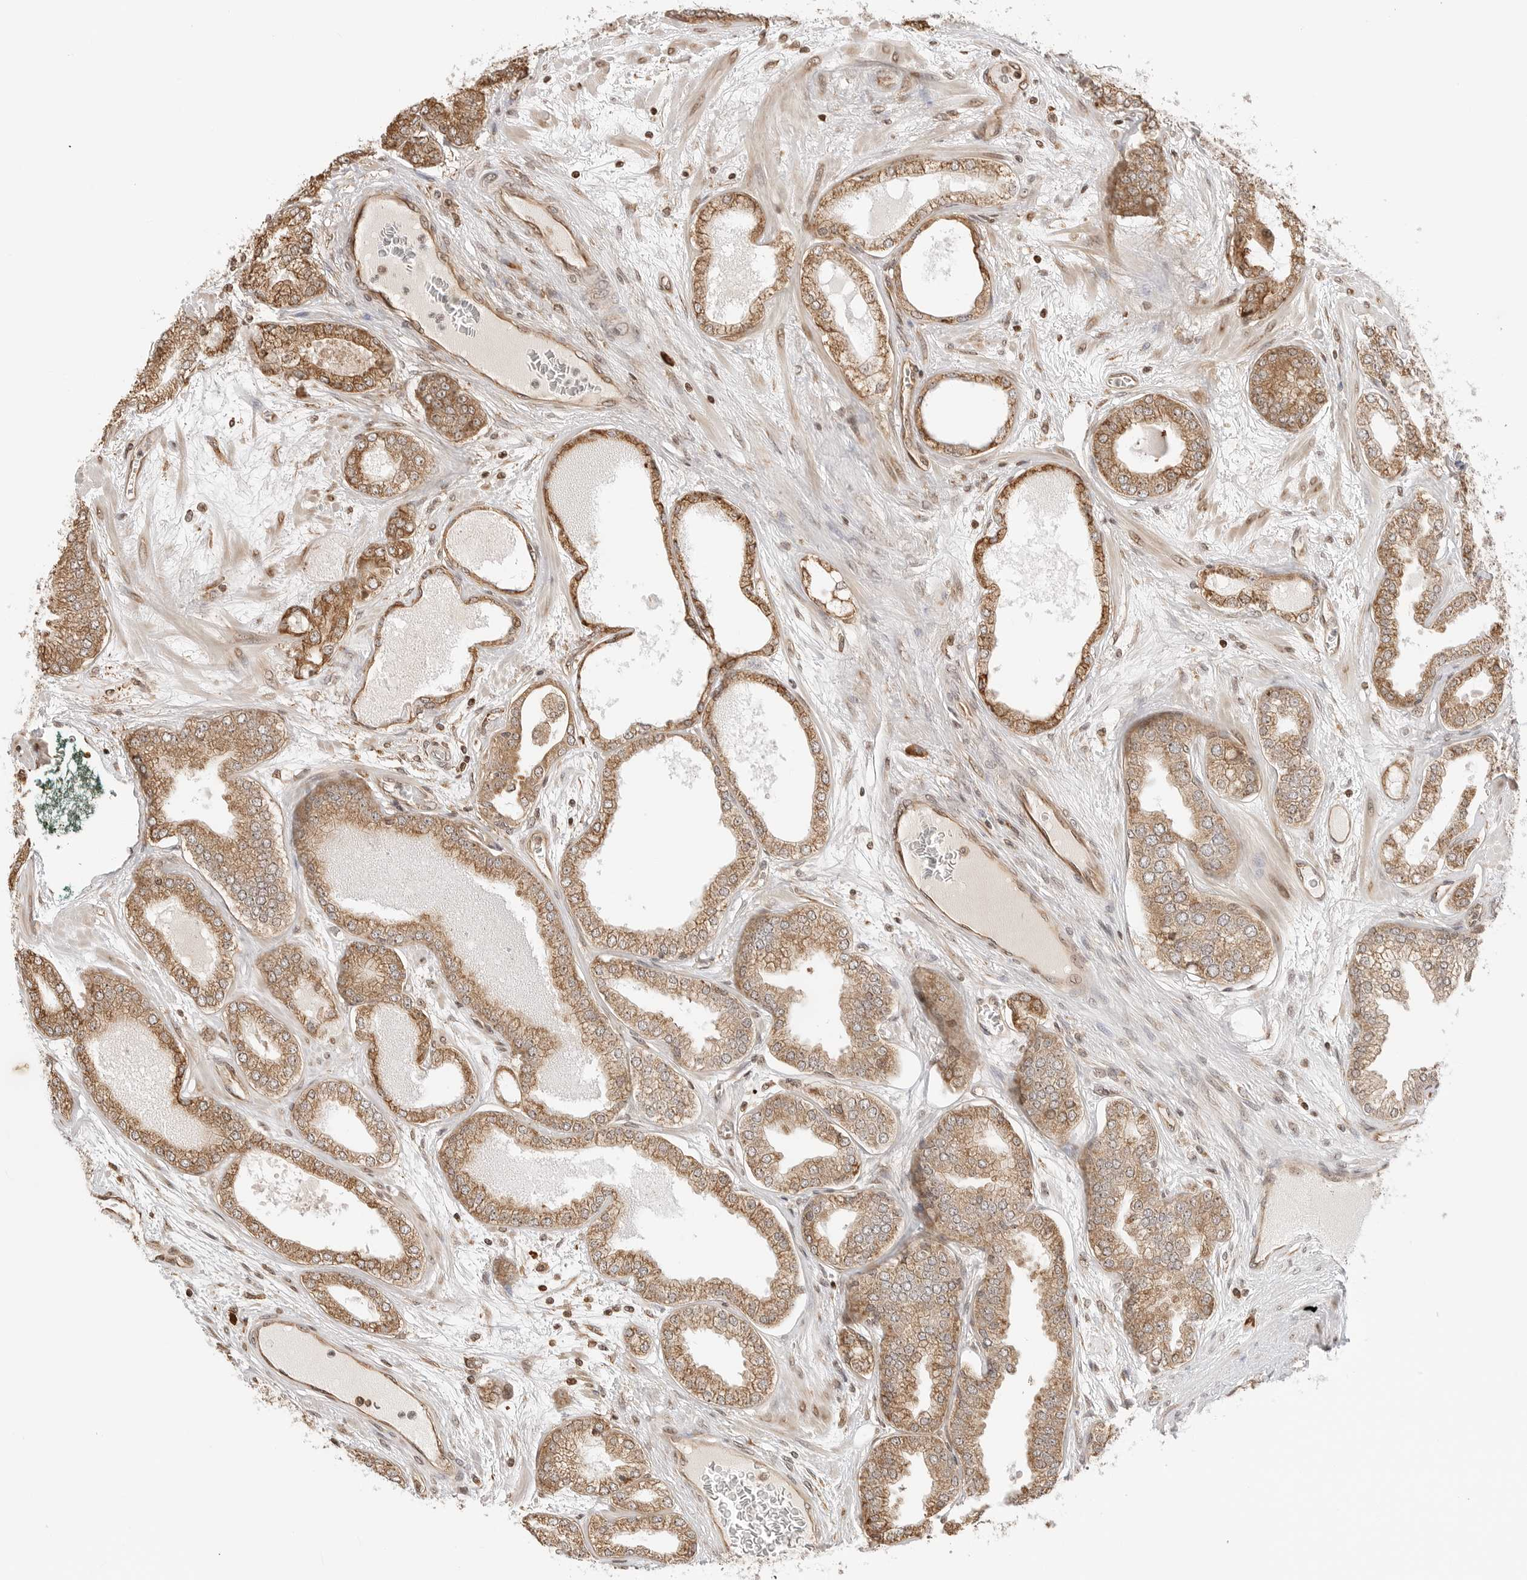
{"staining": {"intensity": "moderate", "quantity": ">75%", "location": "cytoplasmic/membranous,nuclear"}, "tissue": "prostate cancer", "cell_type": "Tumor cells", "image_type": "cancer", "snomed": [{"axis": "morphology", "description": "Adenocarcinoma, High grade"}, {"axis": "topography", "description": "Prostate"}], "caption": "DAB (3,3'-diaminobenzidine) immunohistochemical staining of human prostate high-grade adenocarcinoma demonstrates moderate cytoplasmic/membranous and nuclear protein expression in about >75% of tumor cells. The staining was performed using DAB (3,3'-diaminobenzidine), with brown indicating positive protein expression. Nuclei are stained blue with hematoxylin.", "gene": "FKBP14", "patient": {"sex": "male", "age": 58}}